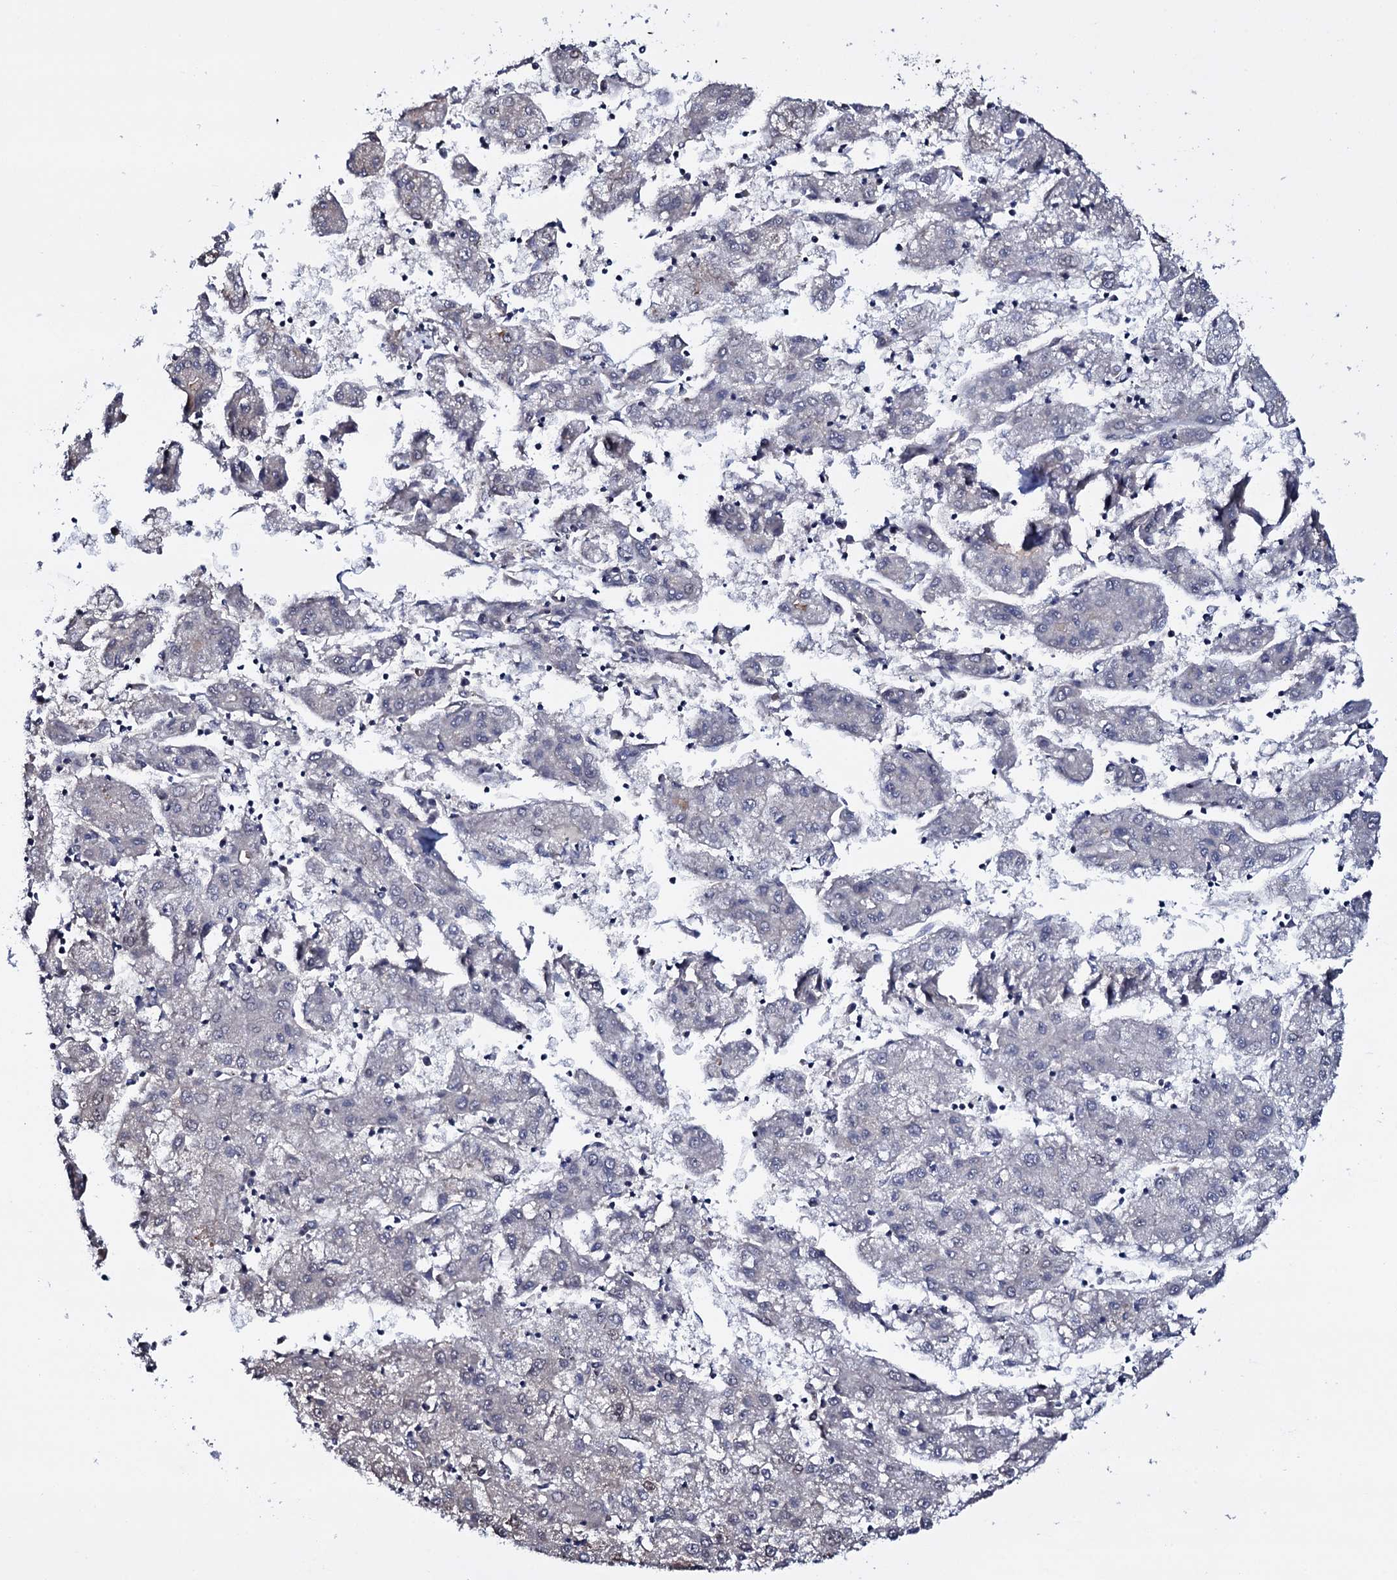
{"staining": {"intensity": "negative", "quantity": "none", "location": "none"}, "tissue": "liver cancer", "cell_type": "Tumor cells", "image_type": "cancer", "snomed": [{"axis": "morphology", "description": "Carcinoma, Hepatocellular, NOS"}, {"axis": "topography", "description": "Liver"}], "caption": "A high-resolution photomicrograph shows IHC staining of liver hepatocellular carcinoma, which displays no significant staining in tumor cells.", "gene": "GAREM1", "patient": {"sex": "male", "age": 72}}